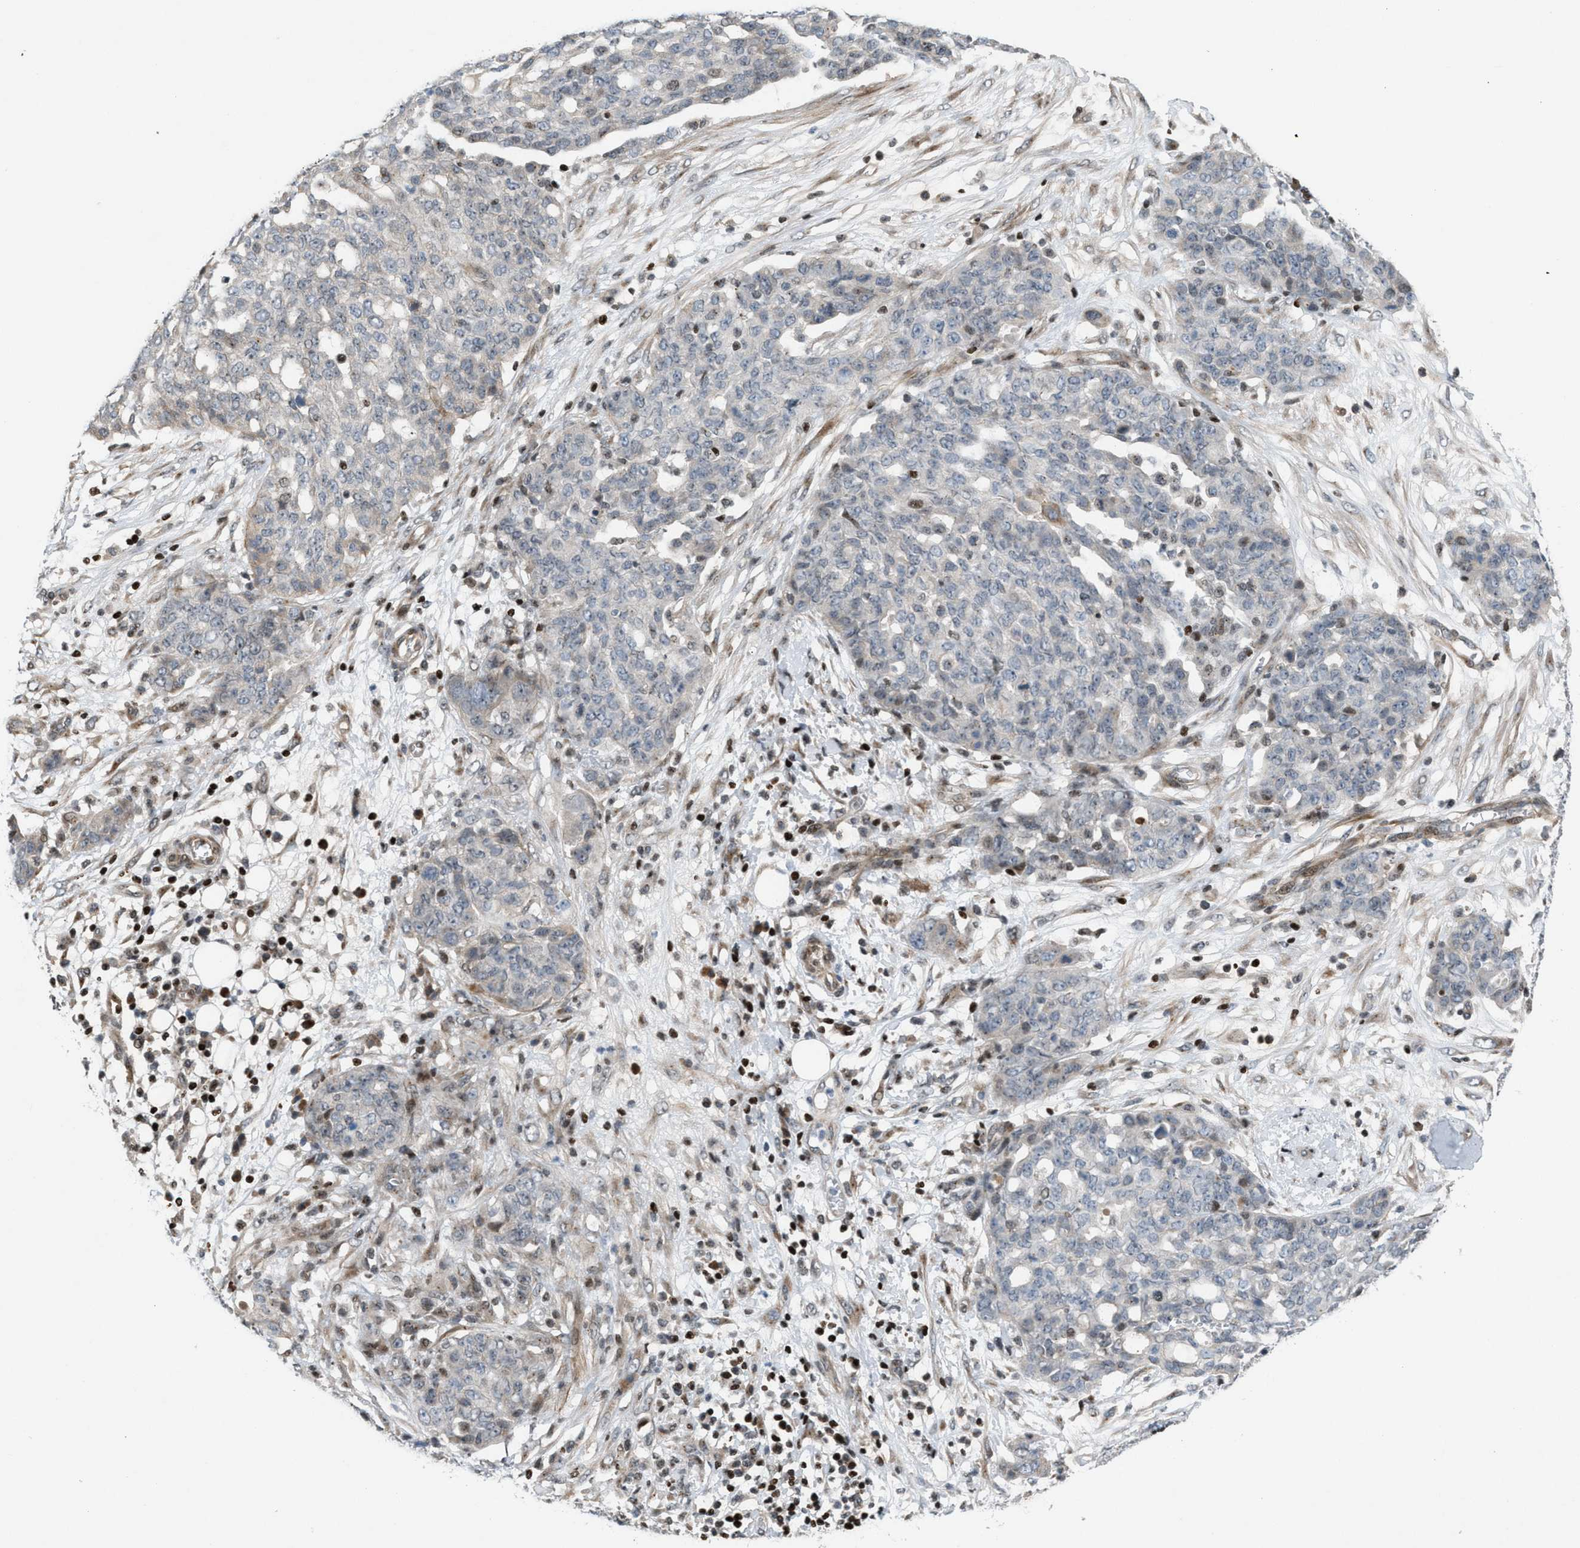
{"staining": {"intensity": "negative", "quantity": "none", "location": "none"}, "tissue": "ovarian cancer", "cell_type": "Tumor cells", "image_type": "cancer", "snomed": [{"axis": "morphology", "description": "Cystadenocarcinoma, serous, NOS"}, {"axis": "topography", "description": "Soft tissue"}, {"axis": "topography", "description": "Ovary"}], "caption": "IHC of human ovarian cancer (serous cystadenocarcinoma) reveals no positivity in tumor cells.", "gene": "ZNF276", "patient": {"sex": "female", "age": 57}}